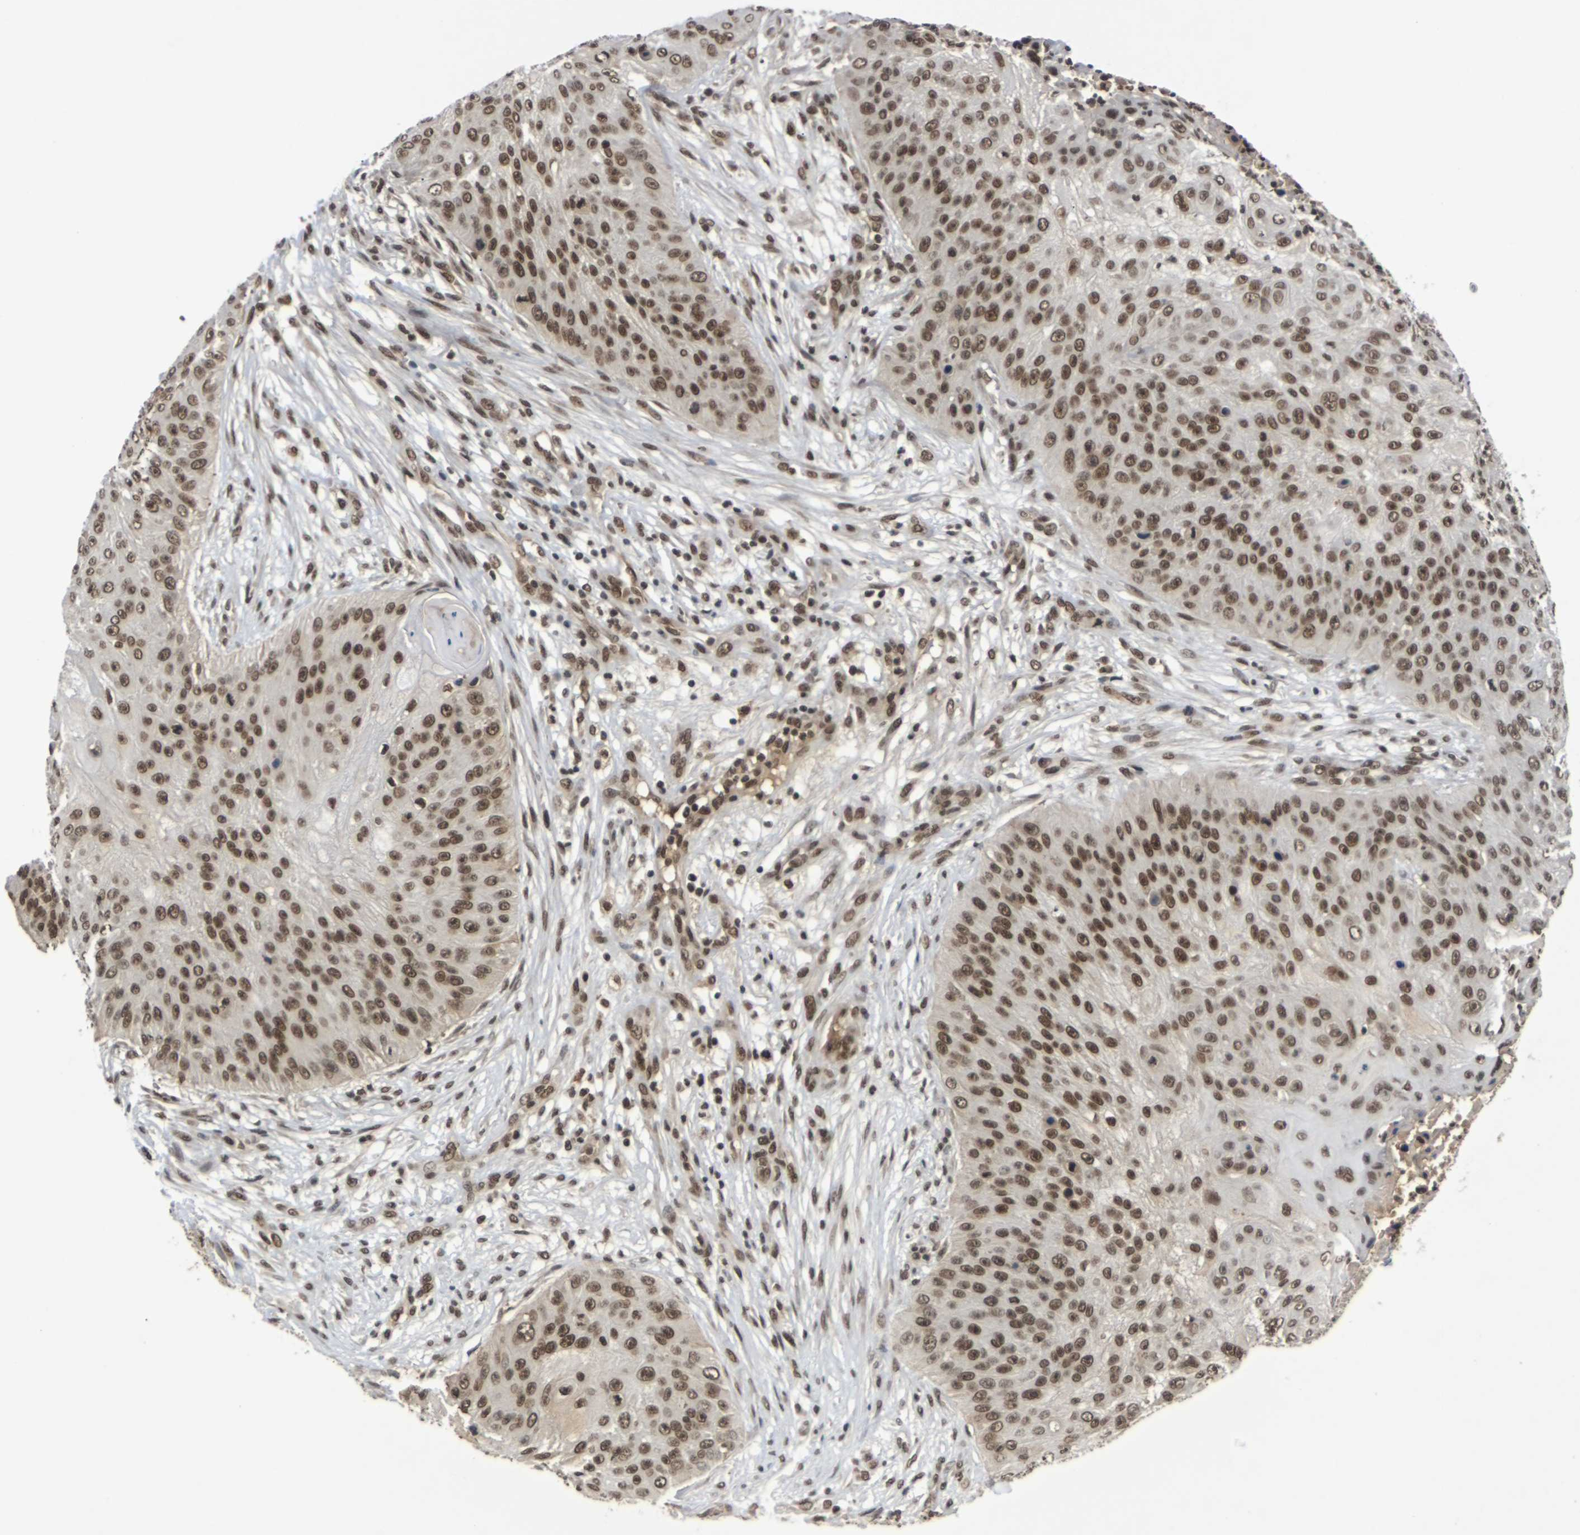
{"staining": {"intensity": "moderate", "quantity": ">75%", "location": "nuclear"}, "tissue": "skin cancer", "cell_type": "Tumor cells", "image_type": "cancer", "snomed": [{"axis": "morphology", "description": "Squamous cell carcinoma, NOS"}, {"axis": "topography", "description": "Skin"}], "caption": "Protein staining of squamous cell carcinoma (skin) tissue shows moderate nuclear positivity in approximately >75% of tumor cells.", "gene": "NELFA", "patient": {"sex": "female", "age": 80}}